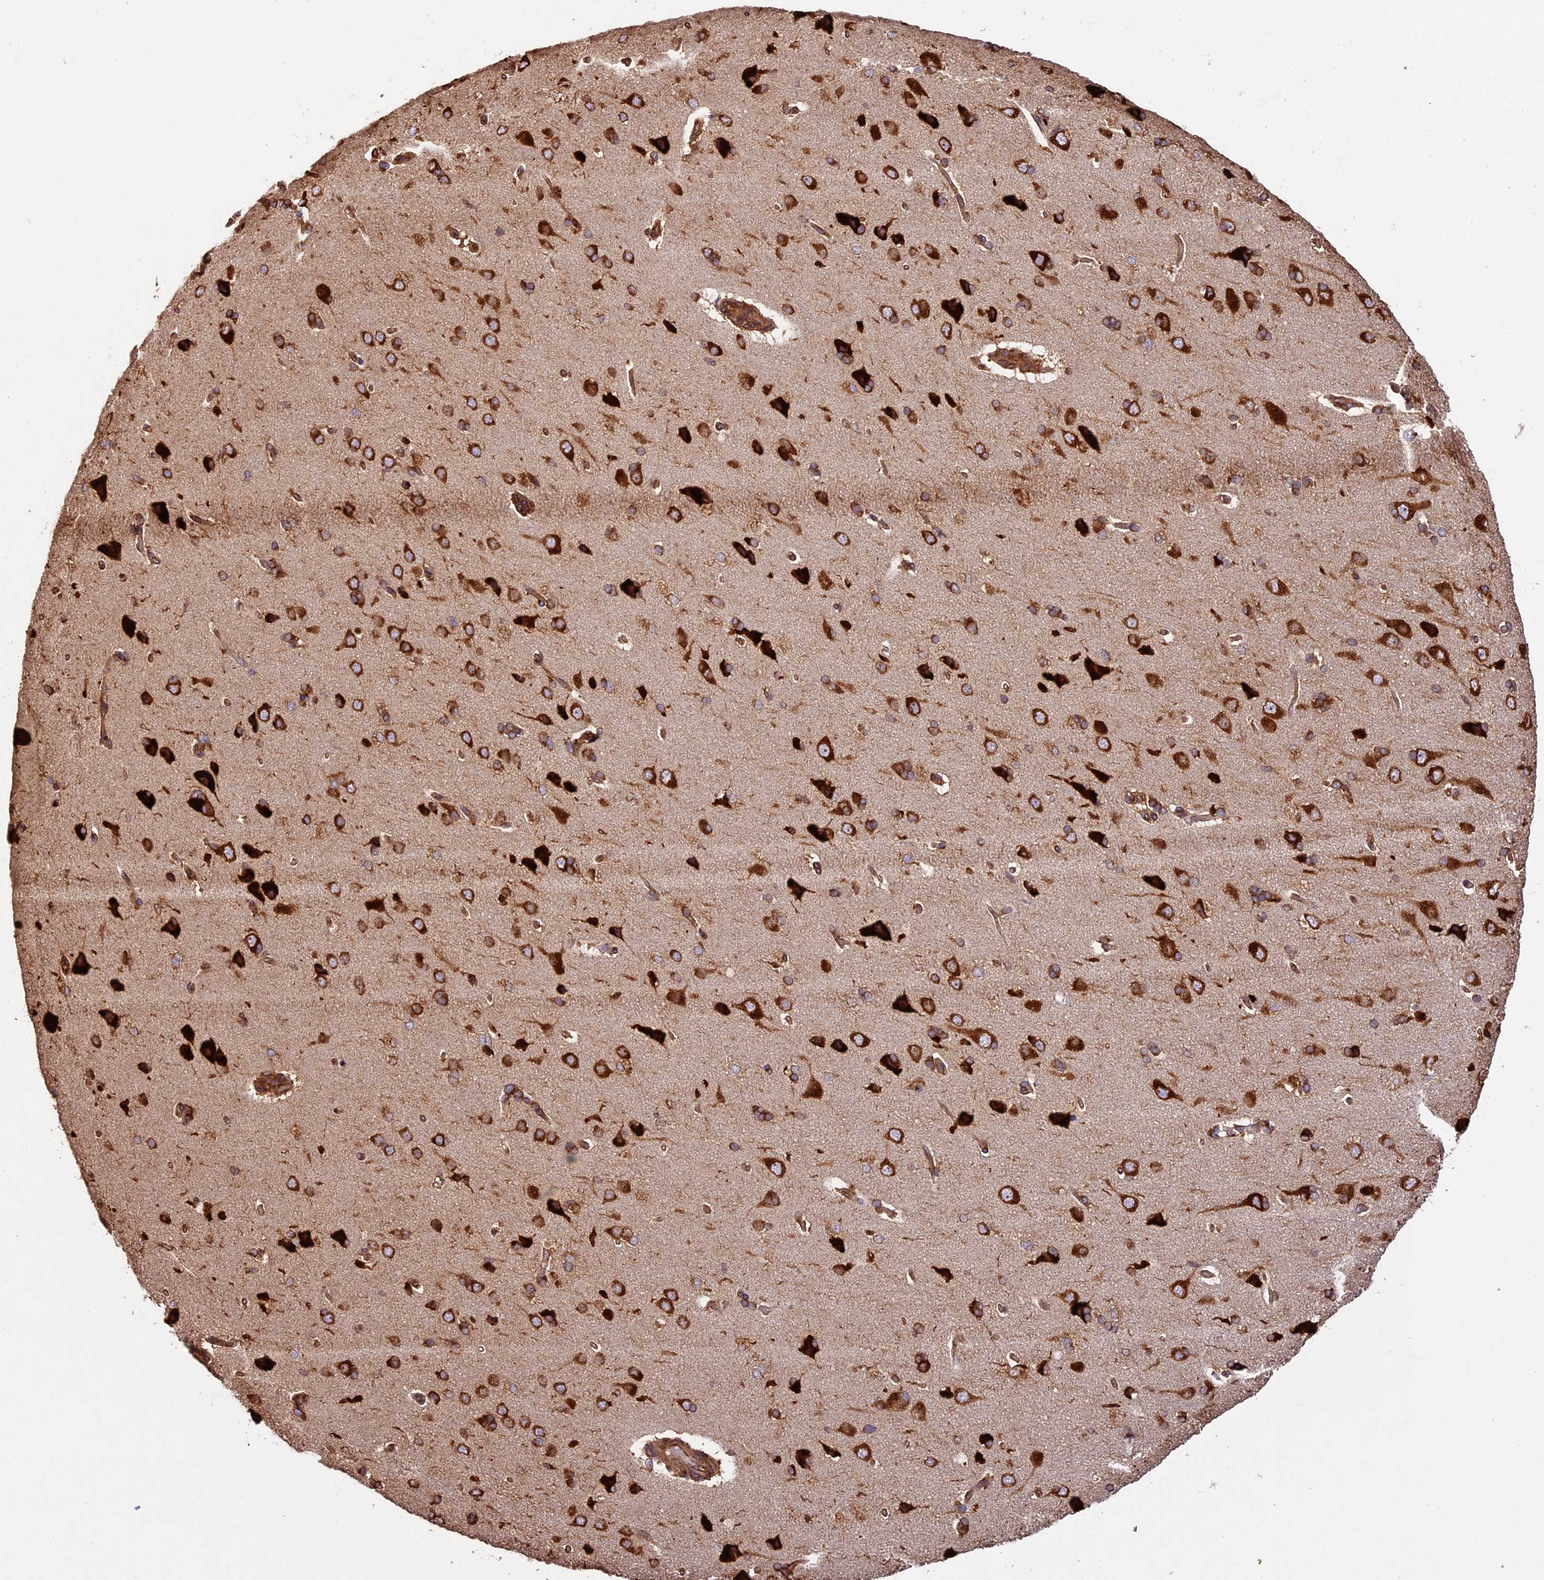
{"staining": {"intensity": "moderate", "quantity": ">75%", "location": "cytoplasmic/membranous"}, "tissue": "cerebral cortex", "cell_type": "Endothelial cells", "image_type": "normal", "snomed": [{"axis": "morphology", "description": "Normal tissue, NOS"}, {"axis": "topography", "description": "Cerebral cortex"}], "caption": "Protein staining exhibits moderate cytoplasmic/membranous positivity in approximately >75% of endothelial cells in unremarkable cerebral cortex.", "gene": "KARS1", "patient": {"sex": "male", "age": 62}}